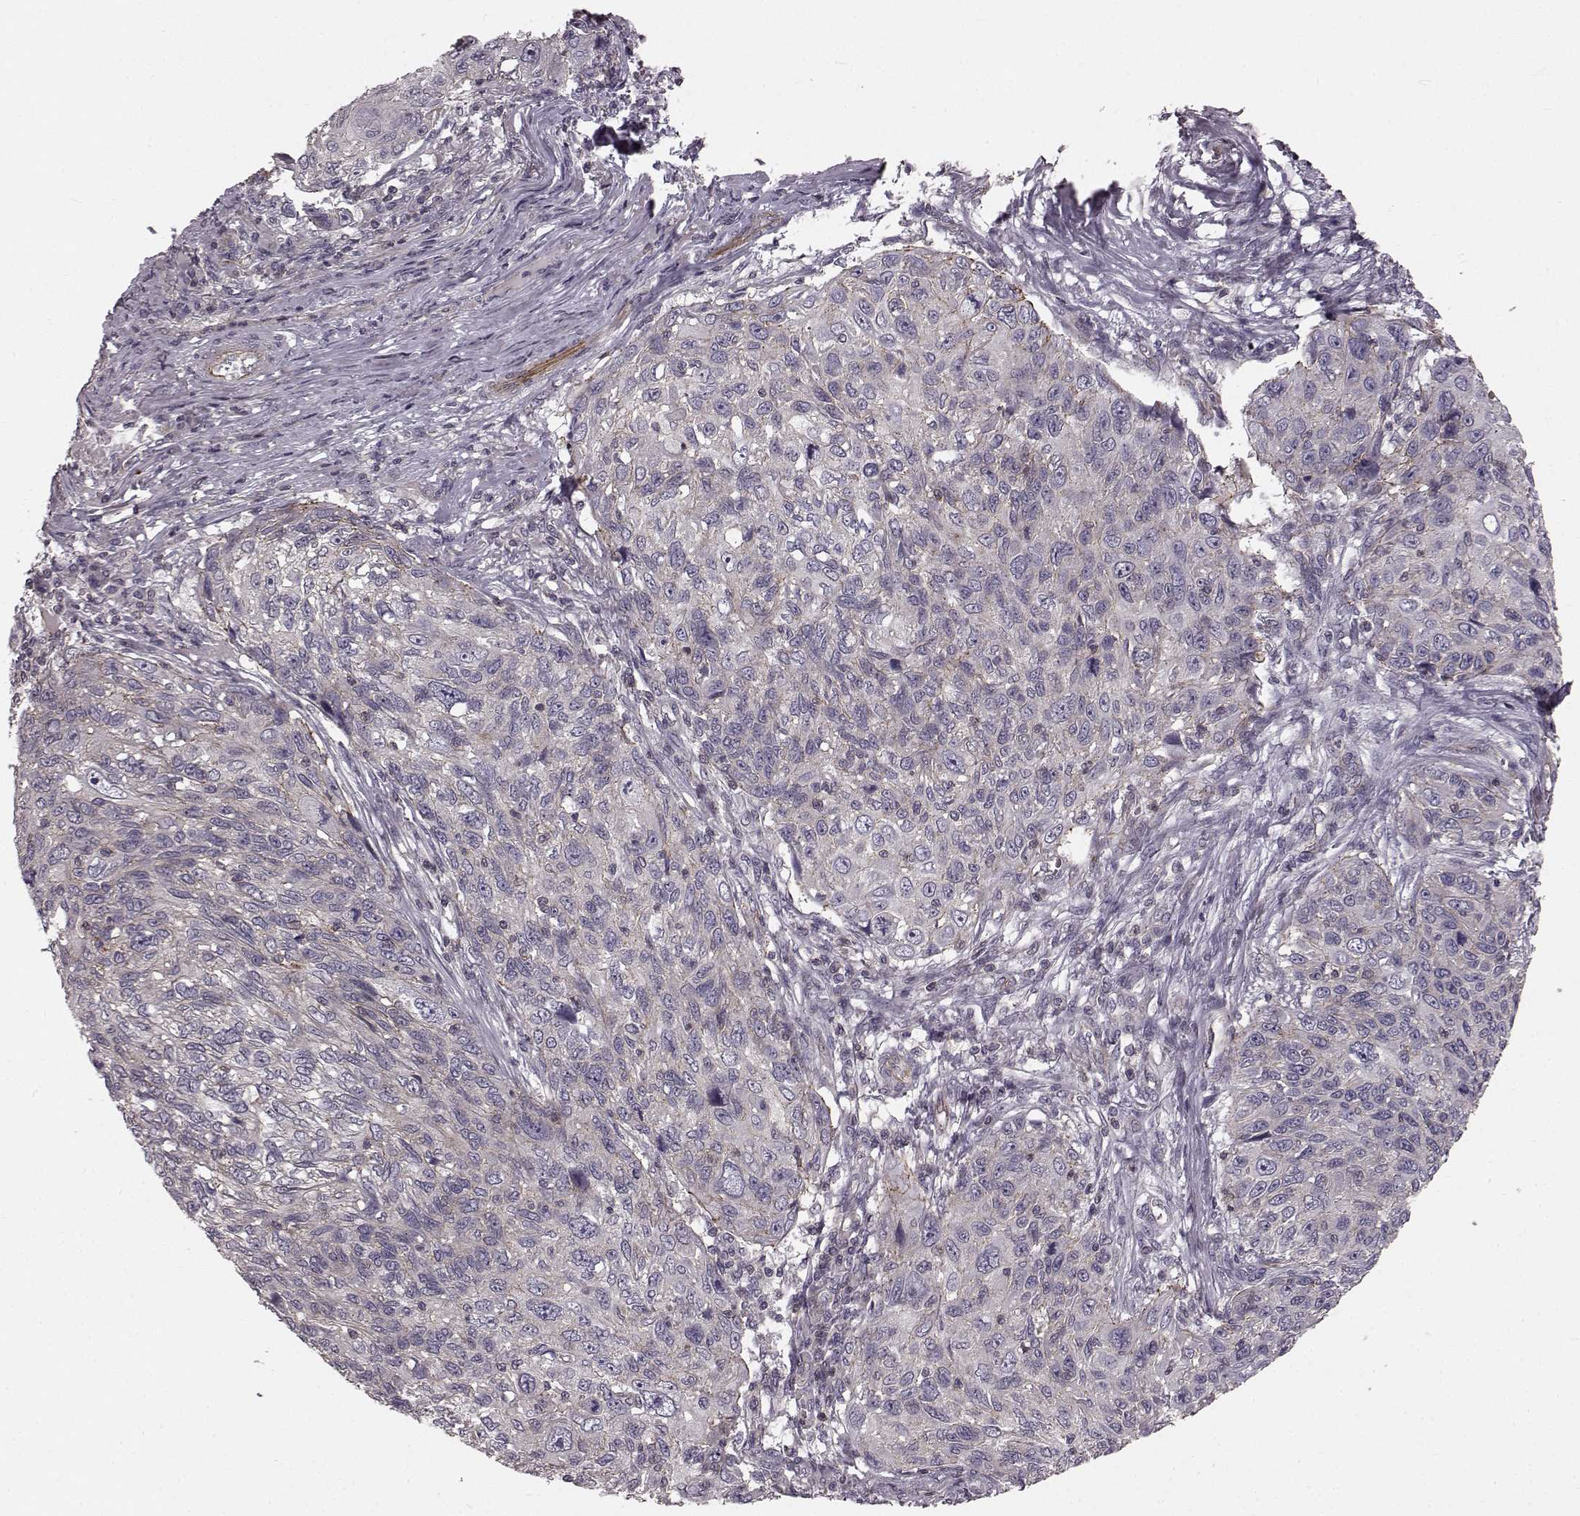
{"staining": {"intensity": "negative", "quantity": "none", "location": "none"}, "tissue": "skin cancer", "cell_type": "Tumor cells", "image_type": "cancer", "snomed": [{"axis": "morphology", "description": "Squamous cell carcinoma, NOS"}, {"axis": "topography", "description": "Skin"}], "caption": "This is an immunohistochemistry image of human skin cancer. There is no staining in tumor cells.", "gene": "SLC22A18", "patient": {"sex": "male", "age": 92}}